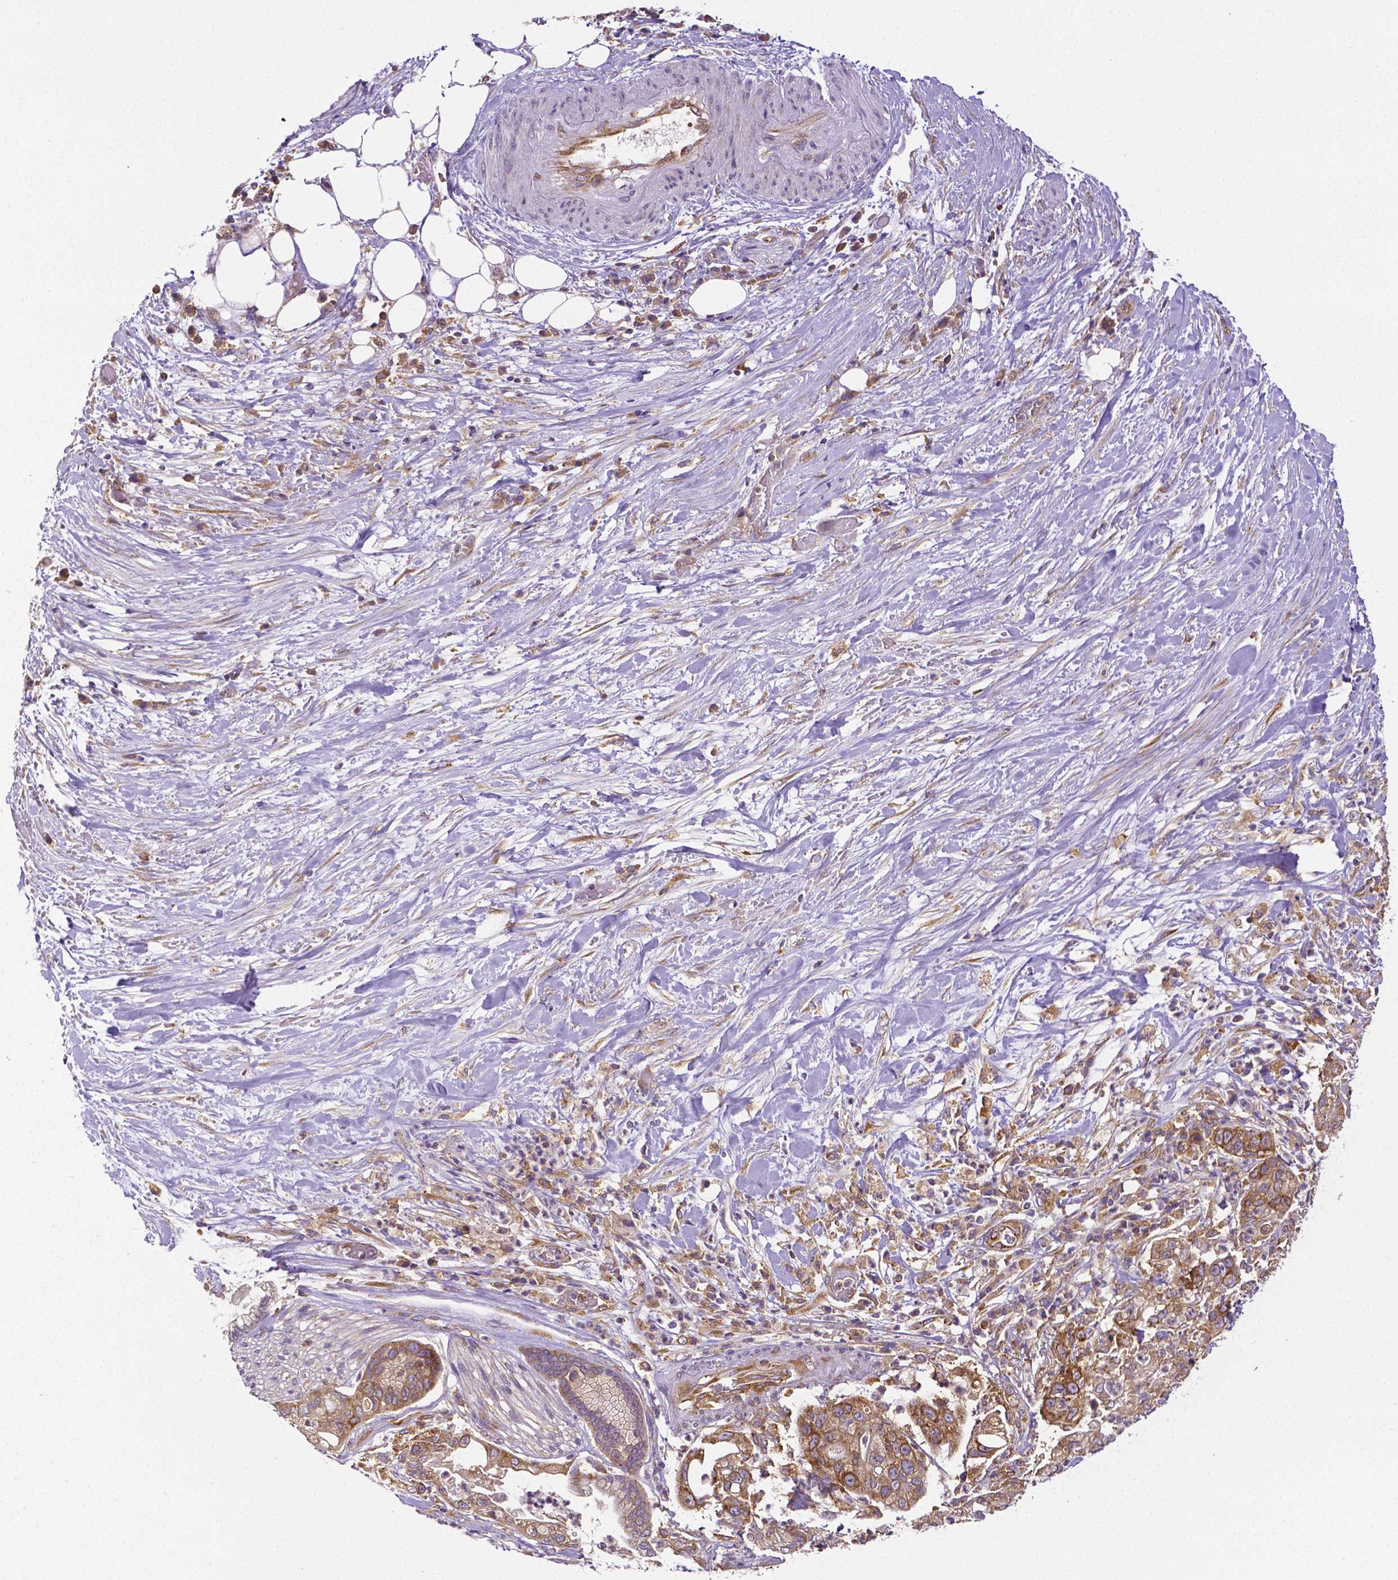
{"staining": {"intensity": "moderate", "quantity": ">75%", "location": "cytoplasmic/membranous"}, "tissue": "pancreatic cancer", "cell_type": "Tumor cells", "image_type": "cancer", "snomed": [{"axis": "morphology", "description": "Adenocarcinoma, NOS"}, {"axis": "topography", "description": "Pancreas"}], "caption": "This is a photomicrograph of IHC staining of pancreatic cancer (adenocarcinoma), which shows moderate staining in the cytoplasmic/membranous of tumor cells.", "gene": "DICER1", "patient": {"sex": "female", "age": 69}}